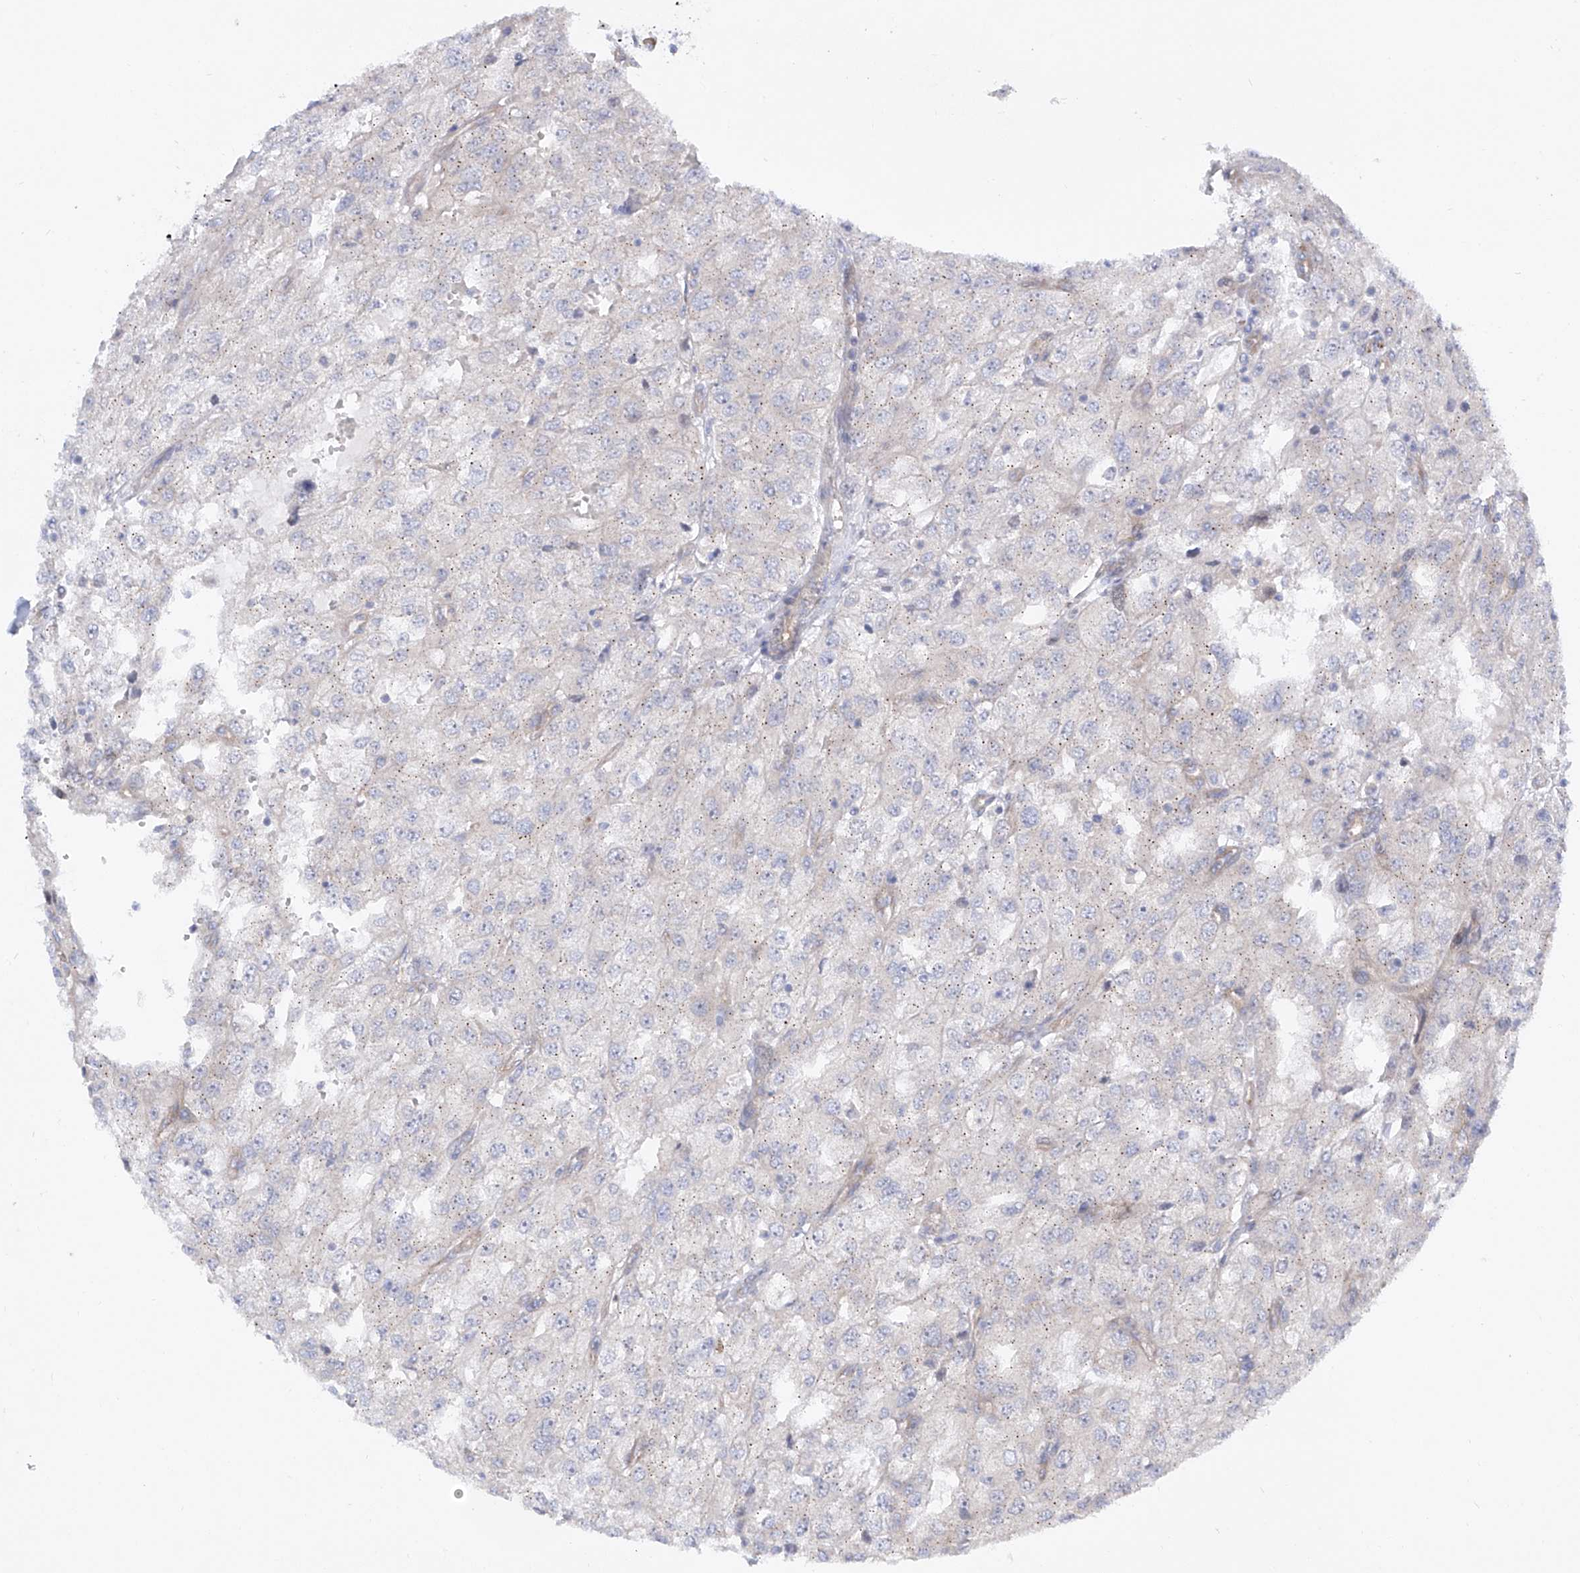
{"staining": {"intensity": "negative", "quantity": "none", "location": "none"}, "tissue": "renal cancer", "cell_type": "Tumor cells", "image_type": "cancer", "snomed": [{"axis": "morphology", "description": "Adenocarcinoma, NOS"}, {"axis": "topography", "description": "Kidney"}], "caption": "Tumor cells are negative for brown protein staining in renal cancer.", "gene": "LCA5", "patient": {"sex": "female", "age": 54}}